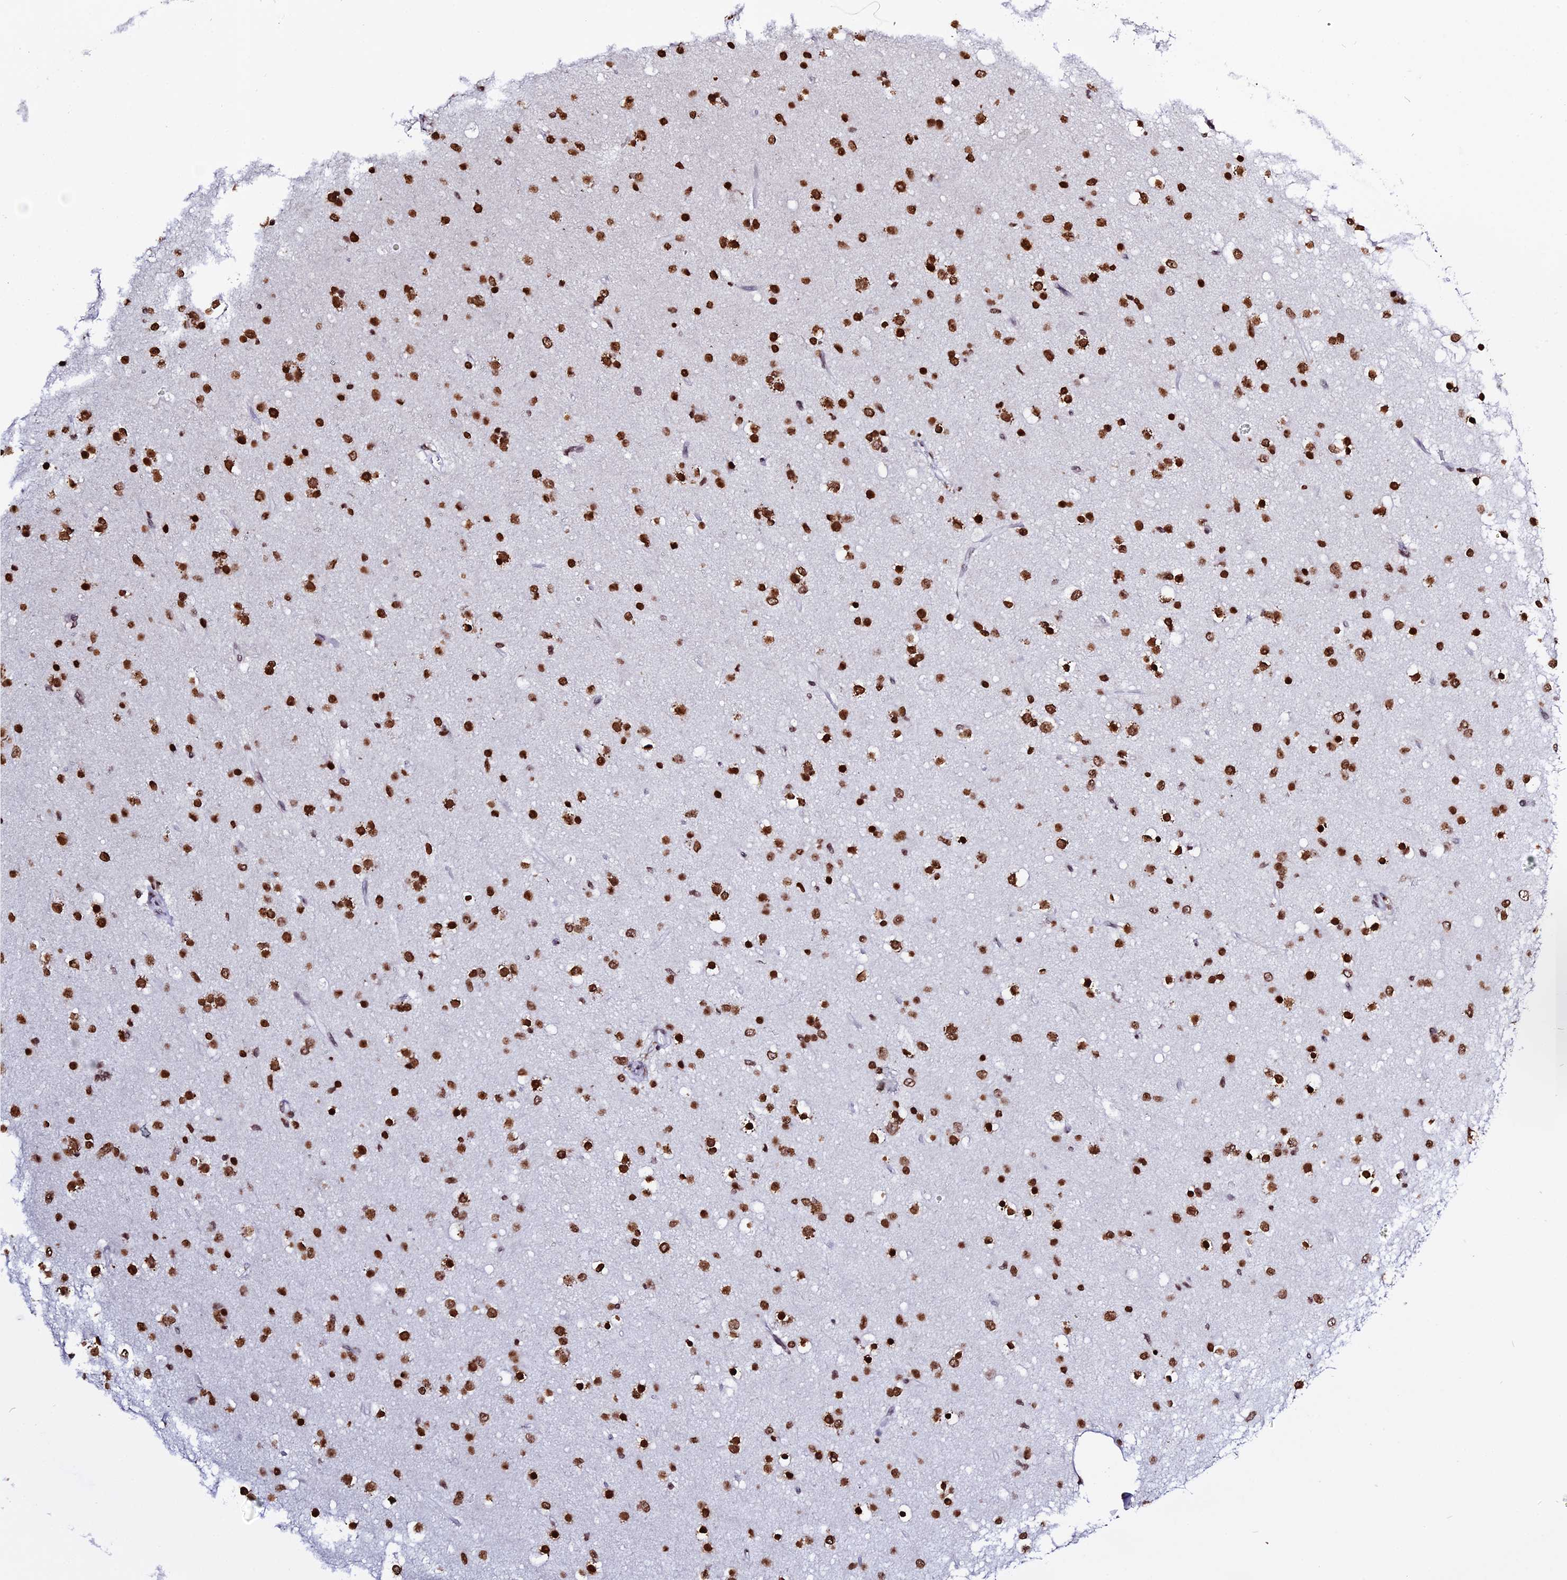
{"staining": {"intensity": "strong", "quantity": ">75%", "location": "nuclear"}, "tissue": "glioma", "cell_type": "Tumor cells", "image_type": "cancer", "snomed": [{"axis": "morphology", "description": "Glioma, malignant, Low grade"}, {"axis": "topography", "description": "Brain"}], "caption": "Tumor cells demonstrate high levels of strong nuclear expression in approximately >75% of cells in malignant low-grade glioma.", "gene": "MACROH2A2", "patient": {"sex": "male", "age": 65}}